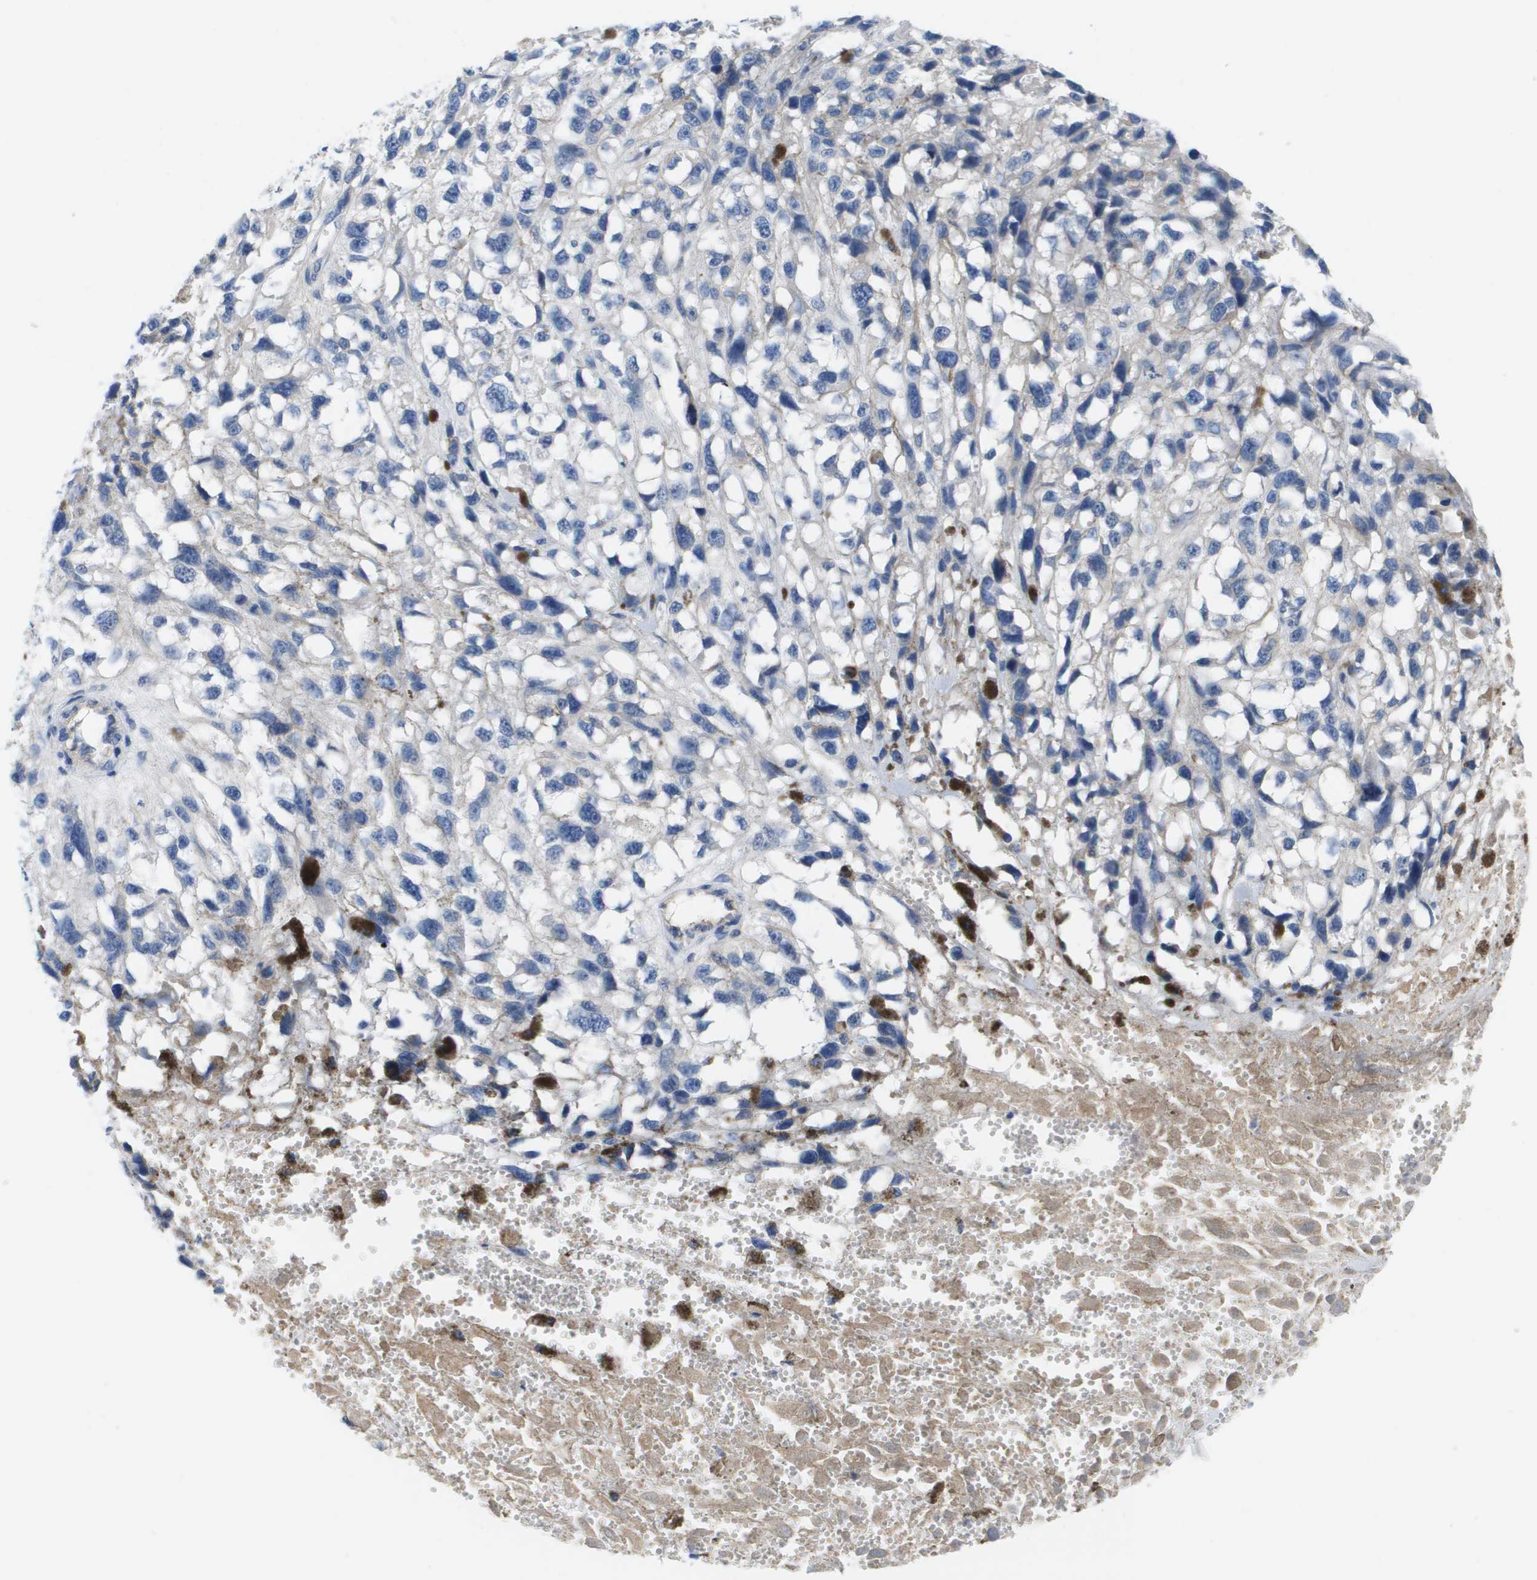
{"staining": {"intensity": "negative", "quantity": "none", "location": "none"}, "tissue": "melanoma", "cell_type": "Tumor cells", "image_type": "cancer", "snomed": [{"axis": "morphology", "description": "Malignant melanoma, Metastatic site"}, {"axis": "topography", "description": "Lymph node"}], "caption": "Tumor cells are negative for brown protein staining in malignant melanoma (metastatic site).", "gene": "APOA1", "patient": {"sex": "male", "age": 59}}